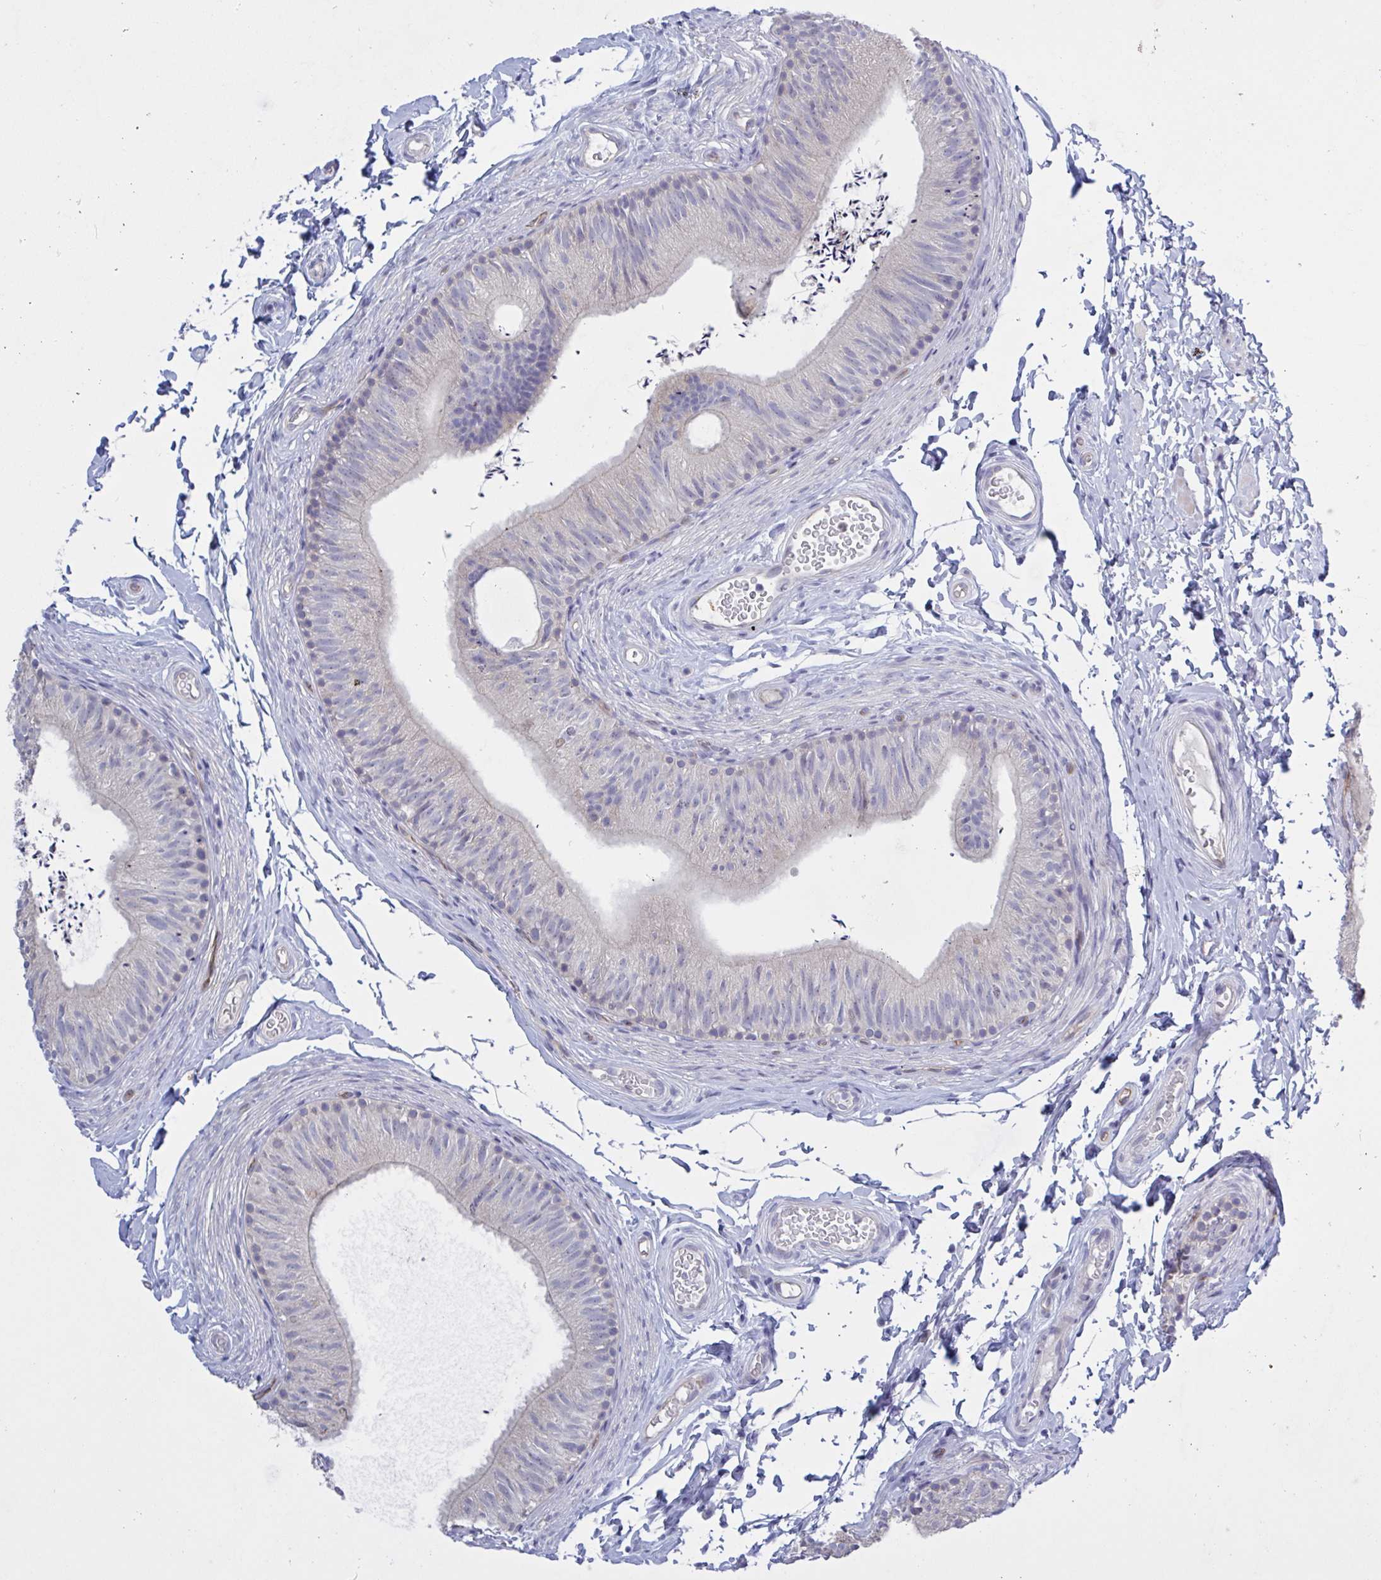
{"staining": {"intensity": "negative", "quantity": "none", "location": "none"}, "tissue": "epididymis", "cell_type": "Glandular cells", "image_type": "normal", "snomed": [{"axis": "morphology", "description": "Normal tissue, NOS"}, {"axis": "topography", "description": "Epididymis, spermatic cord, NOS"}, {"axis": "topography", "description": "Epididymis"}, {"axis": "topography", "description": "Peripheral nerve tissue"}], "caption": "Immunohistochemistry photomicrograph of benign epididymis: epididymis stained with DAB (3,3'-diaminobenzidine) displays no significant protein staining in glandular cells.", "gene": "ST14", "patient": {"sex": "male", "age": 29}}